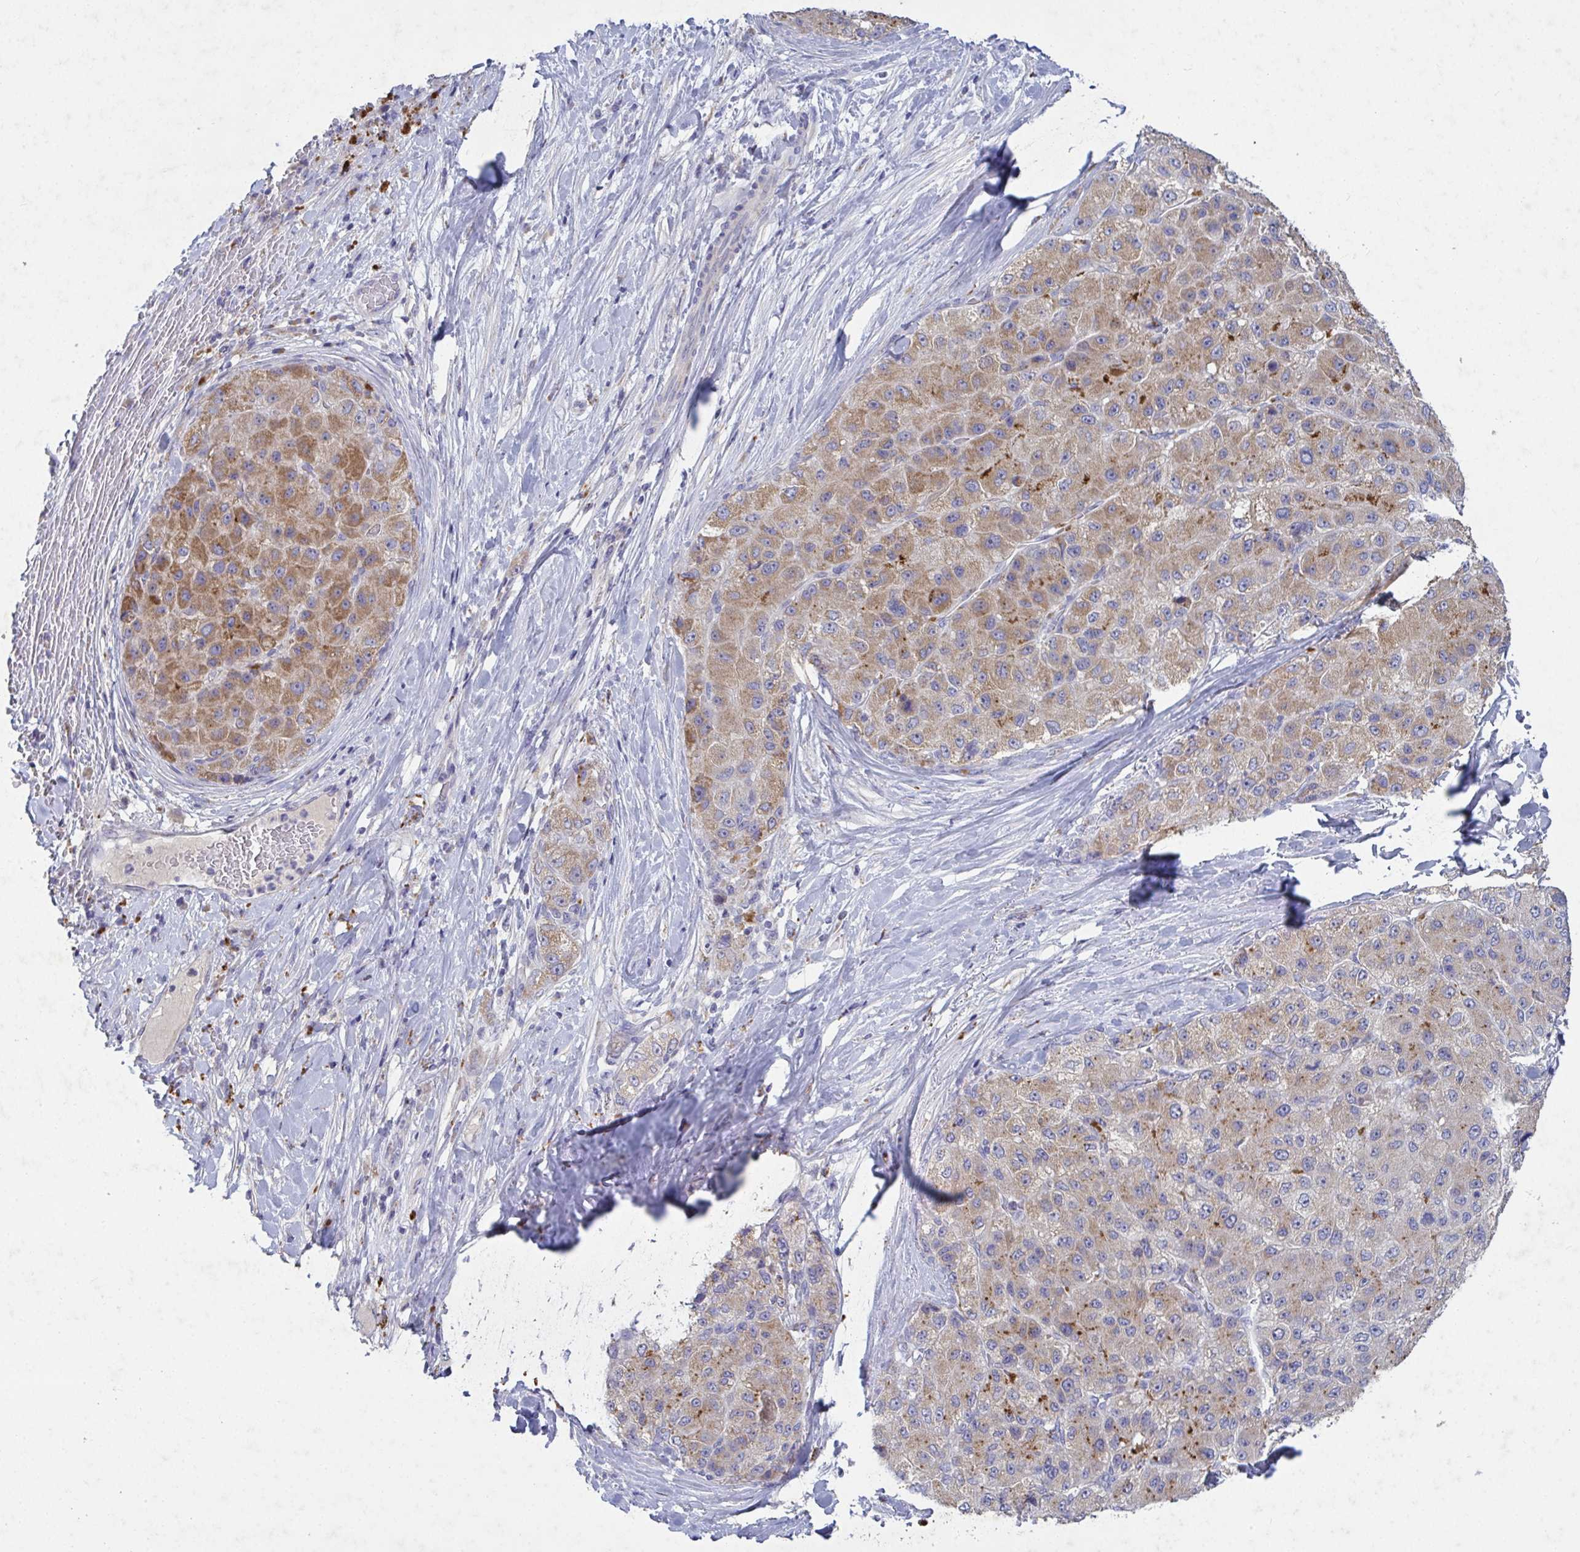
{"staining": {"intensity": "moderate", "quantity": ">75%", "location": "cytoplasmic/membranous"}, "tissue": "liver cancer", "cell_type": "Tumor cells", "image_type": "cancer", "snomed": [{"axis": "morphology", "description": "Carcinoma, Hepatocellular, NOS"}, {"axis": "topography", "description": "Liver"}], "caption": "Immunohistochemistry histopathology image of neoplastic tissue: liver cancer stained using IHC displays medium levels of moderate protein expression localized specifically in the cytoplasmic/membranous of tumor cells, appearing as a cytoplasmic/membranous brown color.", "gene": "GALNT13", "patient": {"sex": "male", "age": 80}}